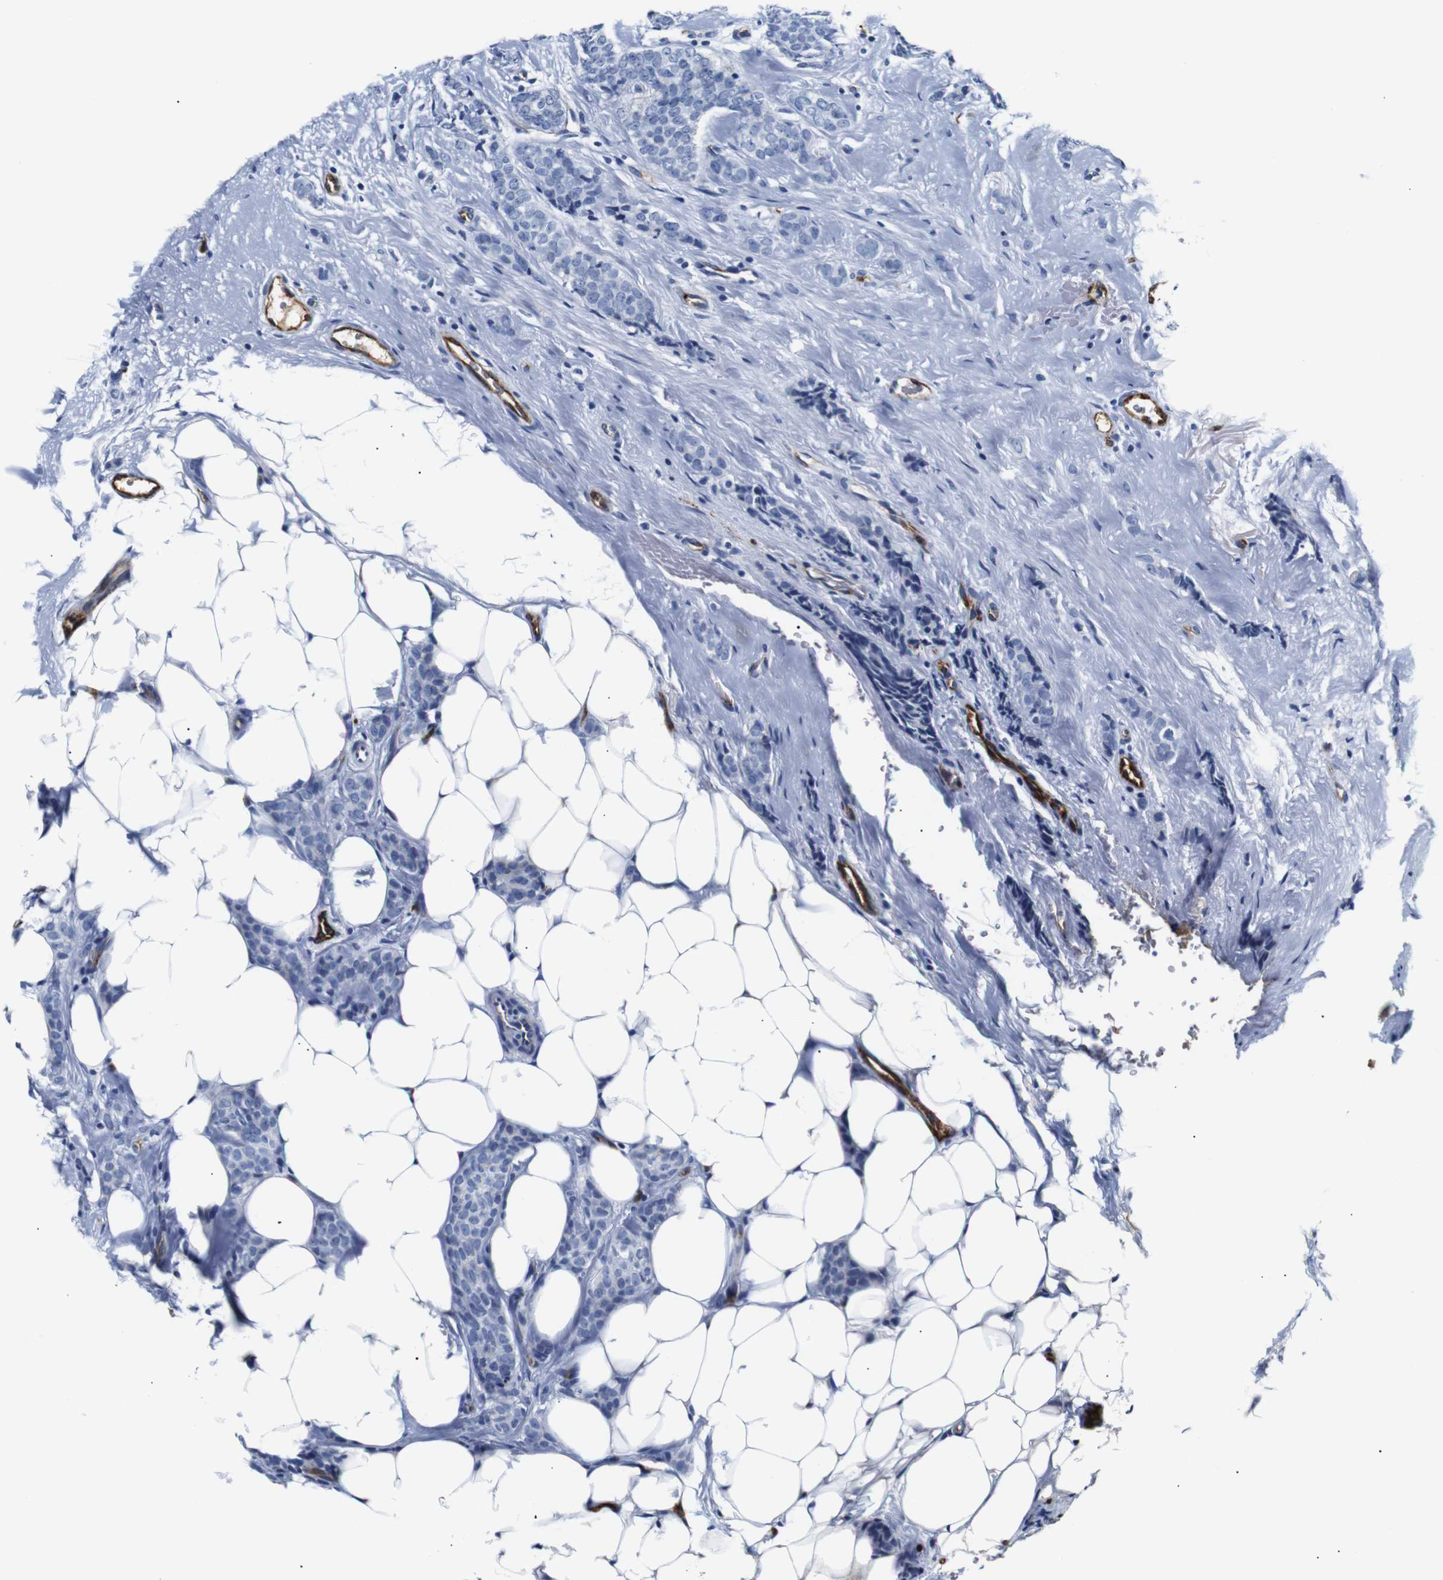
{"staining": {"intensity": "negative", "quantity": "none", "location": "none"}, "tissue": "breast cancer", "cell_type": "Tumor cells", "image_type": "cancer", "snomed": [{"axis": "morphology", "description": "Lobular carcinoma"}, {"axis": "topography", "description": "Skin"}, {"axis": "topography", "description": "Breast"}], "caption": "Breast lobular carcinoma stained for a protein using immunohistochemistry exhibits no staining tumor cells.", "gene": "MUC4", "patient": {"sex": "female", "age": 46}}